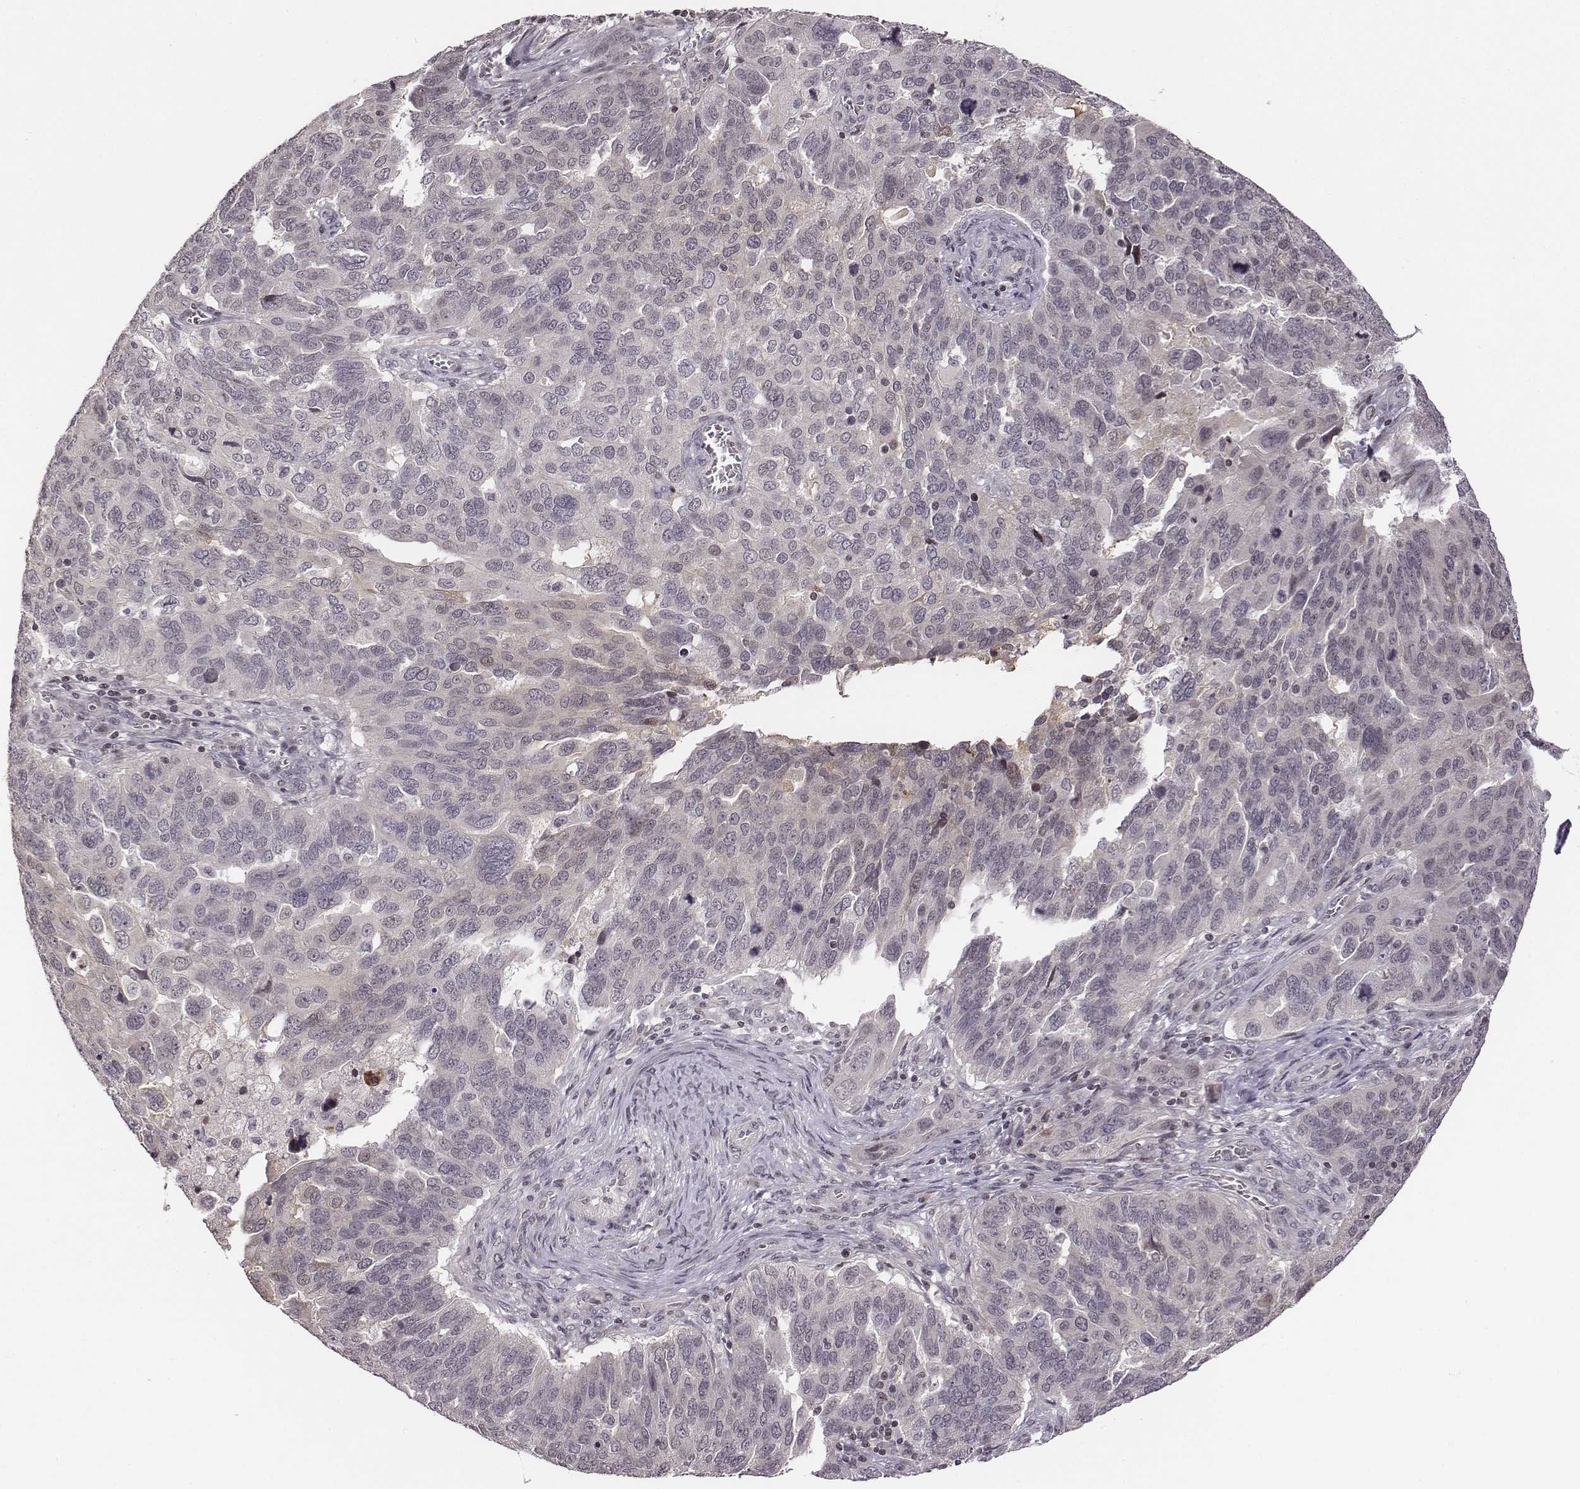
{"staining": {"intensity": "negative", "quantity": "none", "location": "none"}, "tissue": "ovarian cancer", "cell_type": "Tumor cells", "image_type": "cancer", "snomed": [{"axis": "morphology", "description": "Carcinoma, endometroid"}, {"axis": "topography", "description": "Soft tissue"}, {"axis": "topography", "description": "Ovary"}], "caption": "Tumor cells show no significant protein staining in ovarian endometroid carcinoma. The staining is performed using DAB (3,3'-diaminobenzidine) brown chromogen with nuclei counter-stained in using hematoxylin.", "gene": "GRM4", "patient": {"sex": "female", "age": 52}}